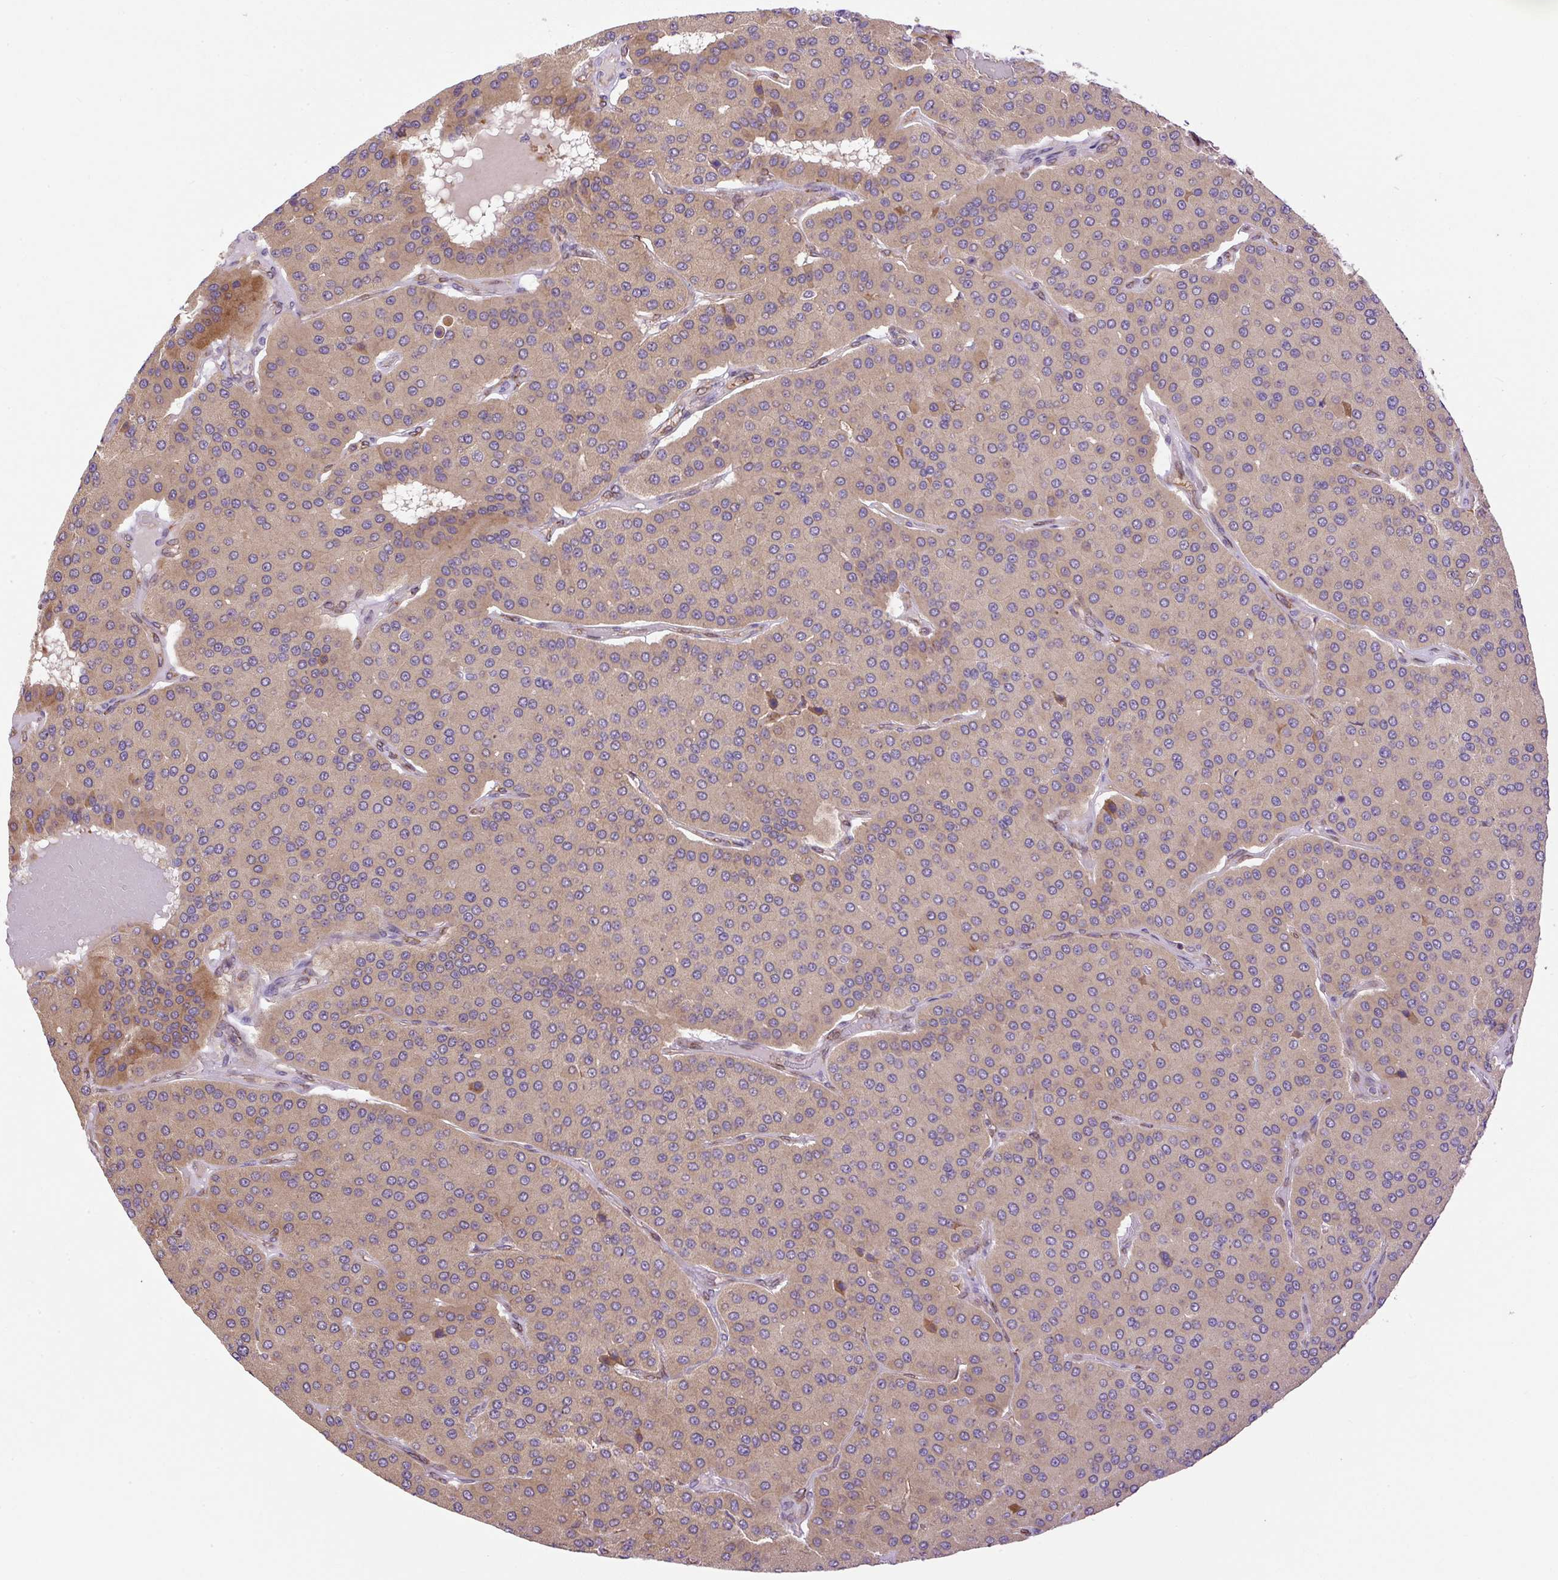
{"staining": {"intensity": "weak", "quantity": ">75%", "location": "cytoplasmic/membranous"}, "tissue": "parathyroid gland", "cell_type": "Glandular cells", "image_type": "normal", "snomed": [{"axis": "morphology", "description": "Normal tissue, NOS"}, {"axis": "morphology", "description": "Adenoma, NOS"}, {"axis": "topography", "description": "Parathyroid gland"}], "caption": "Parathyroid gland stained with DAB (3,3'-diaminobenzidine) IHC demonstrates low levels of weak cytoplasmic/membranous positivity in approximately >75% of glandular cells. Nuclei are stained in blue.", "gene": "PPME1", "patient": {"sex": "female", "age": 86}}